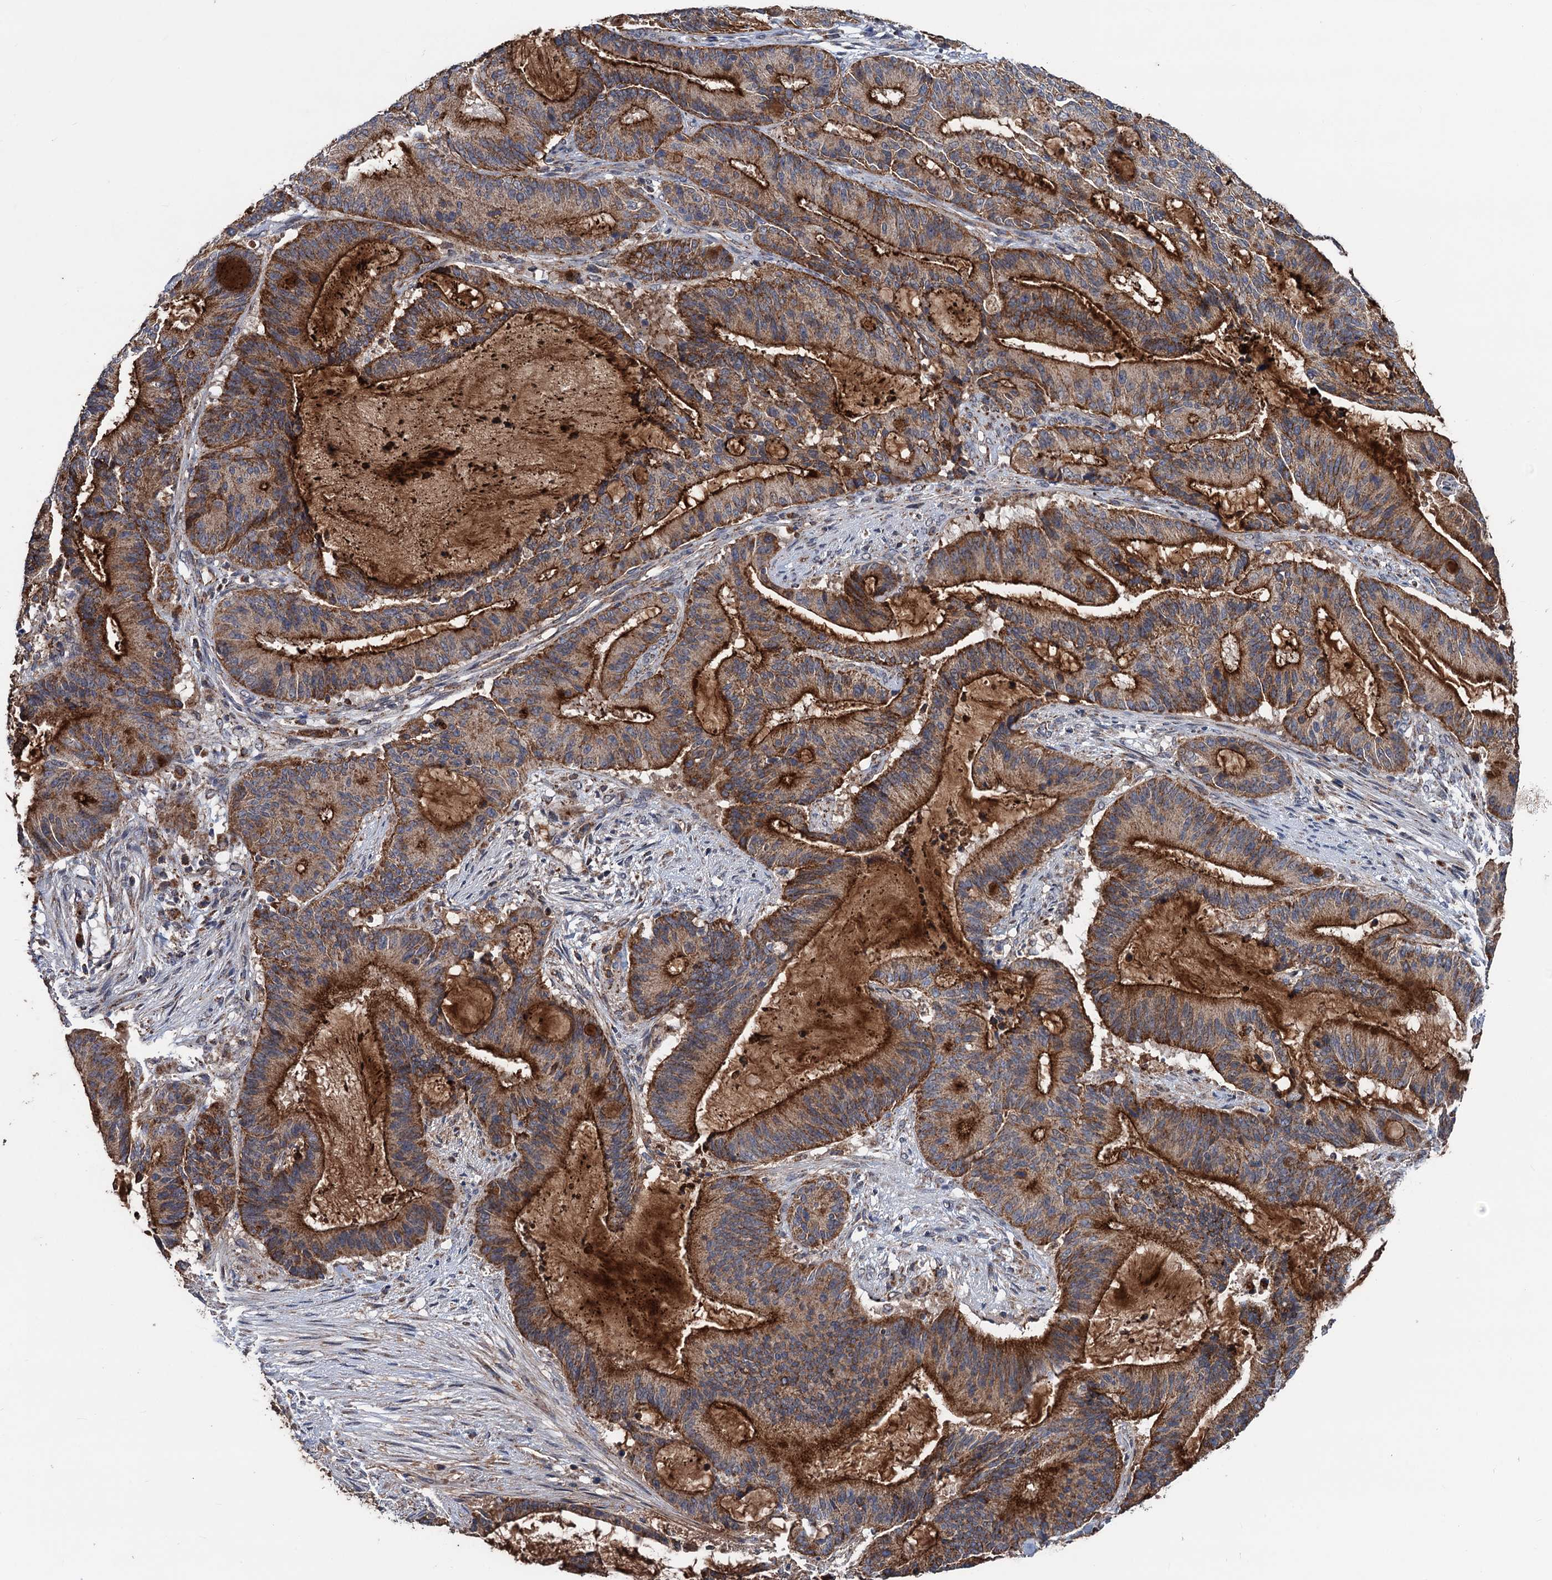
{"staining": {"intensity": "strong", "quantity": ">75%", "location": "cytoplasmic/membranous"}, "tissue": "liver cancer", "cell_type": "Tumor cells", "image_type": "cancer", "snomed": [{"axis": "morphology", "description": "Normal tissue, NOS"}, {"axis": "morphology", "description": "Cholangiocarcinoma"}, {"axis": "topography", "description": "Liver"}, {"axis": "topography", "description": "Peripheral nerve tissue"}], "caption": "The immunohistochemical stain shows strong cytoplasmic/membranous positivity in tumor cells of cholangiocarcinoma (liver) tissue. (DAB (3,3'-diaminobenzidine) IHC with brightfield microscopy, high magnification).", "gene": "DGLUCY", "patient": {"sex": "female", "age": 73}}